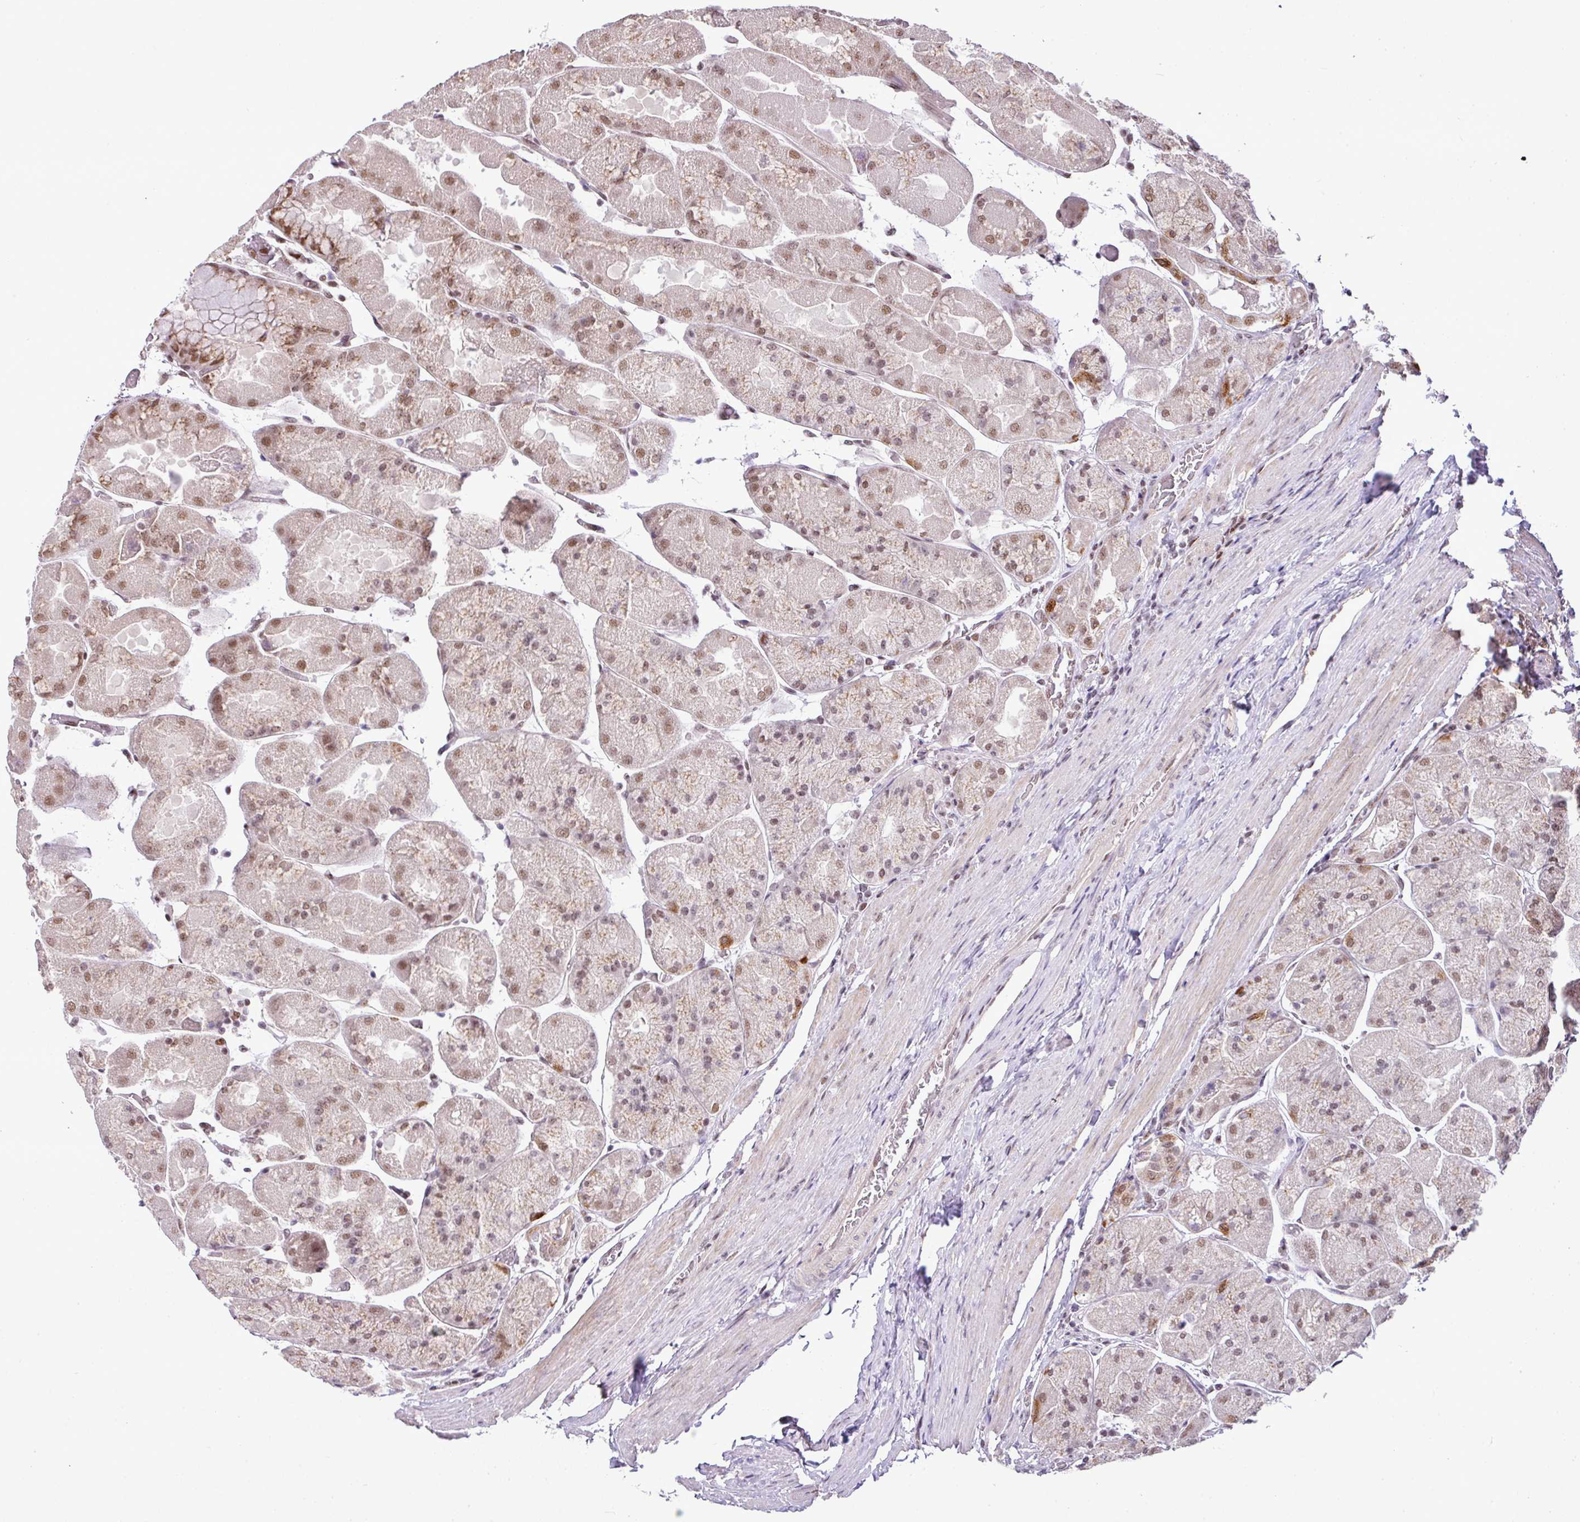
{"staining": {"intensity": "moderate", "quantity": ">75%", "location": "nuclear"}, "tissue": "stomach", "cell_type": "Glandular cells", "image_type": "normal", "snomed": [{"axis": "morphology", "description": "Normal tissue, NOS"}, {"axis": "topography", "description": "Stomach"}], "caption": "Stomach stained with a brown dye displays moderate nuclear positive expression in about >75% of glandular cells.", "gene": "PGAP4", "patient": {"sex": "female", "age": 61}}